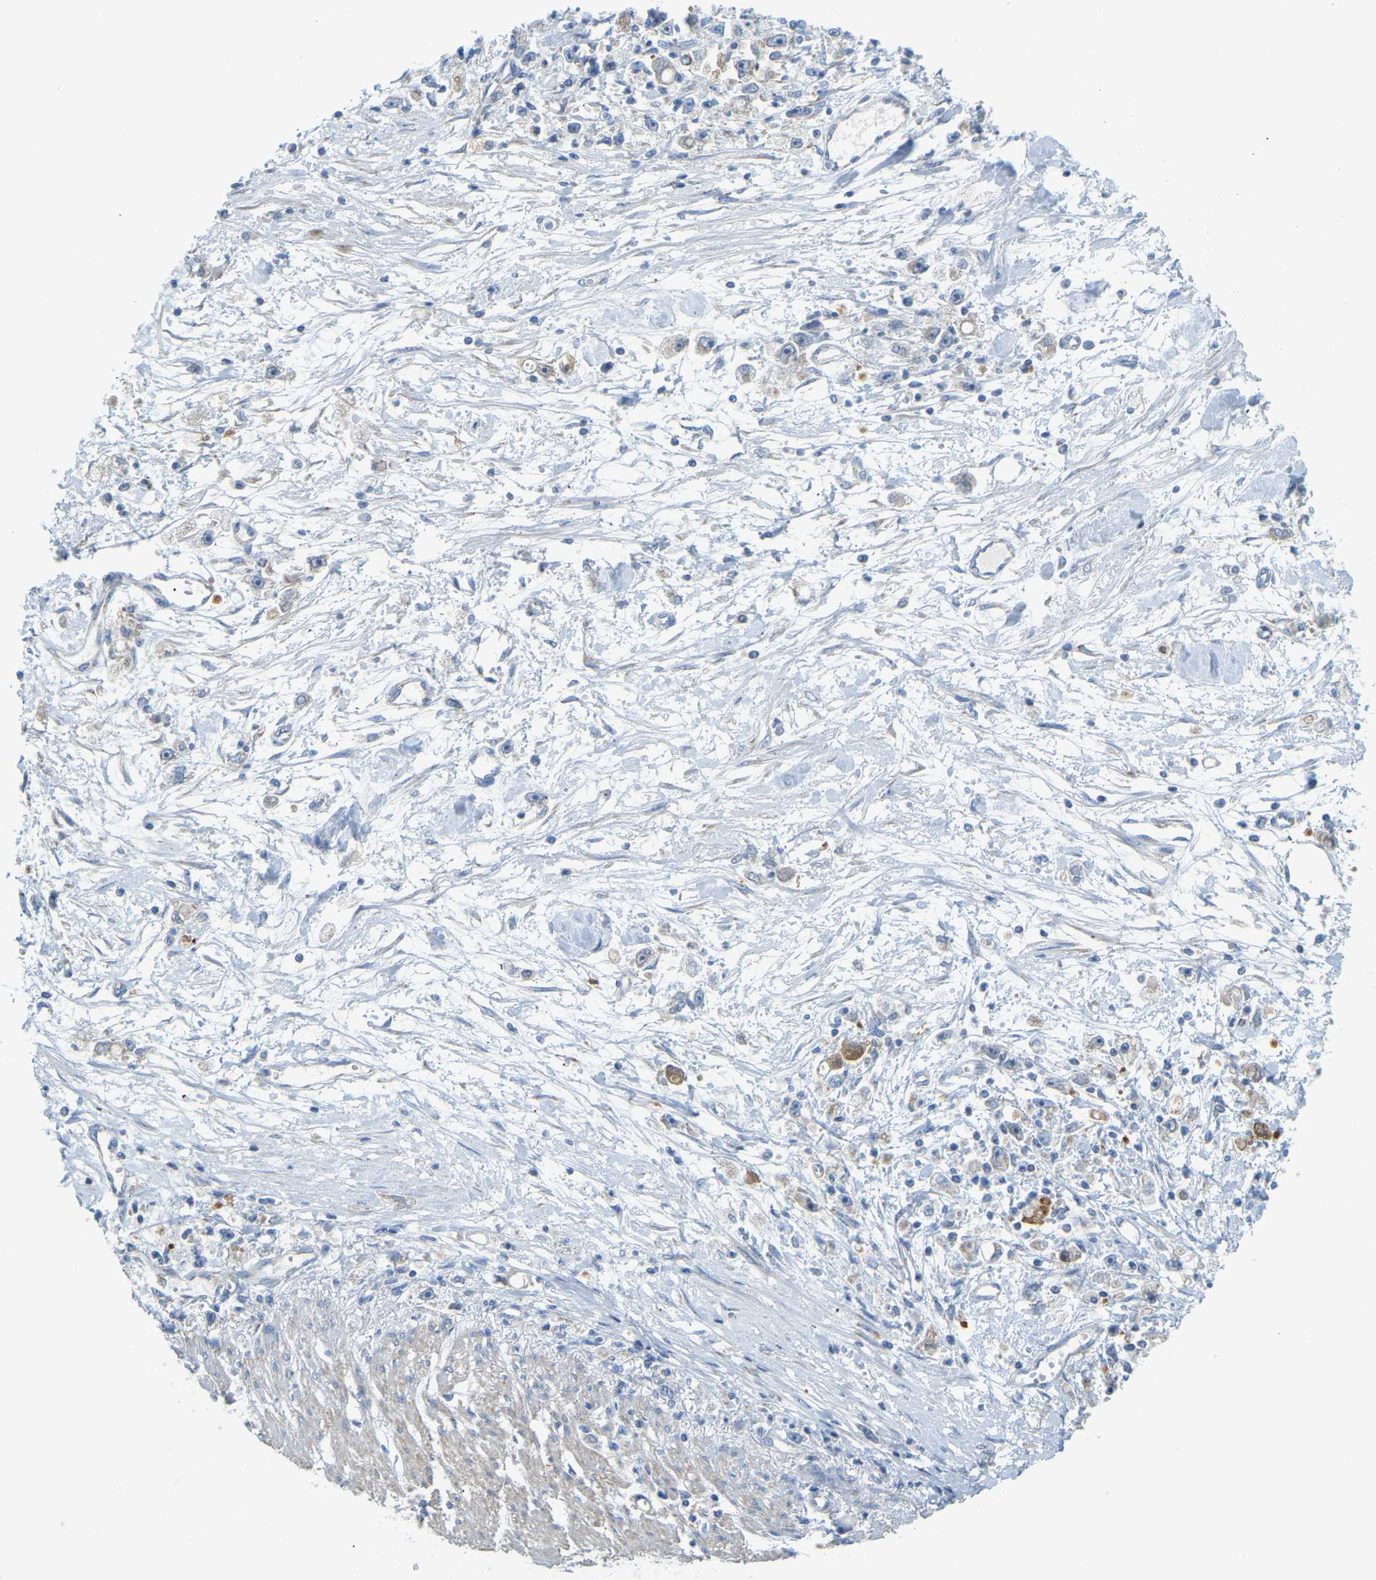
{"staining": {"intensity": "negative", "quantity": "none", "location": "none"}, "tissue": "stomach cancer", "cell_type": "Tumor cells", "image_type": "cancer", "snomed": [{"axis": "morphology", "description": "Adenocarcinoma, NOS"}, {"axis": "topography", "description": "Stomach"}], "caption": "Immunohistochemistry (IHC) image of neoplastic tissue: stomach cancer stained with DAB shows no significant protein positivity in tumor cells.", "gene": "GDA", "patient": {"sex": "female", "age": 59}}